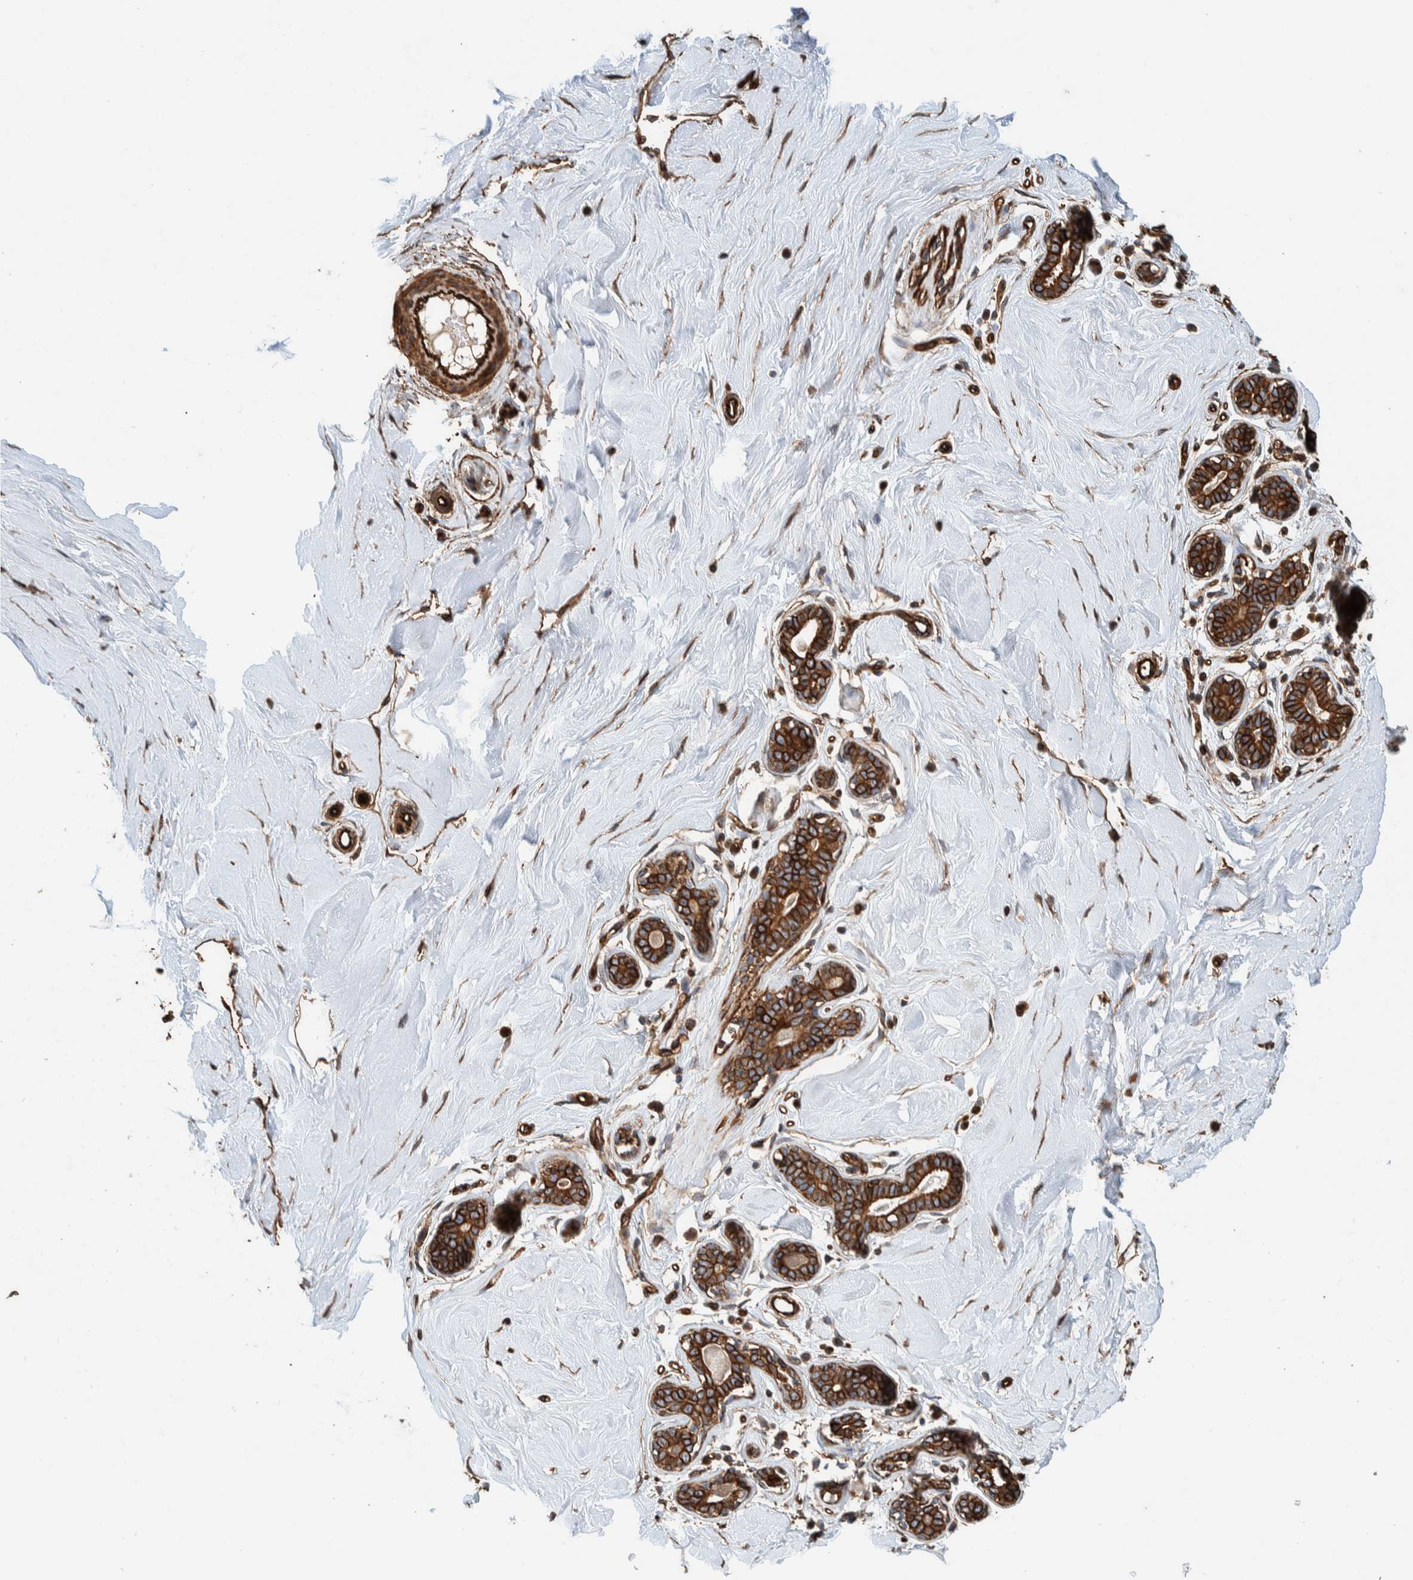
{"staining": {"intensity": "moderate", "quantity": ">75%", "location": "cytoplasmic/membranous"}, "tissue": "breast", "cell_type": "Adipocytes", "image_type": "normal", "snomed": [{"axis": "morphology", "description": "Normal tissue, NOS"}, {"axis": "topography", "description": "Breast"}], "caption": "This photomicrograph demonstrates IHC staining of benign breast, with medium moderate cytoplasmic/membranous expression in about >75% of adipocytes.", "gene": "PKD1L1", "patient": {"sex": "female", "age": 23}}